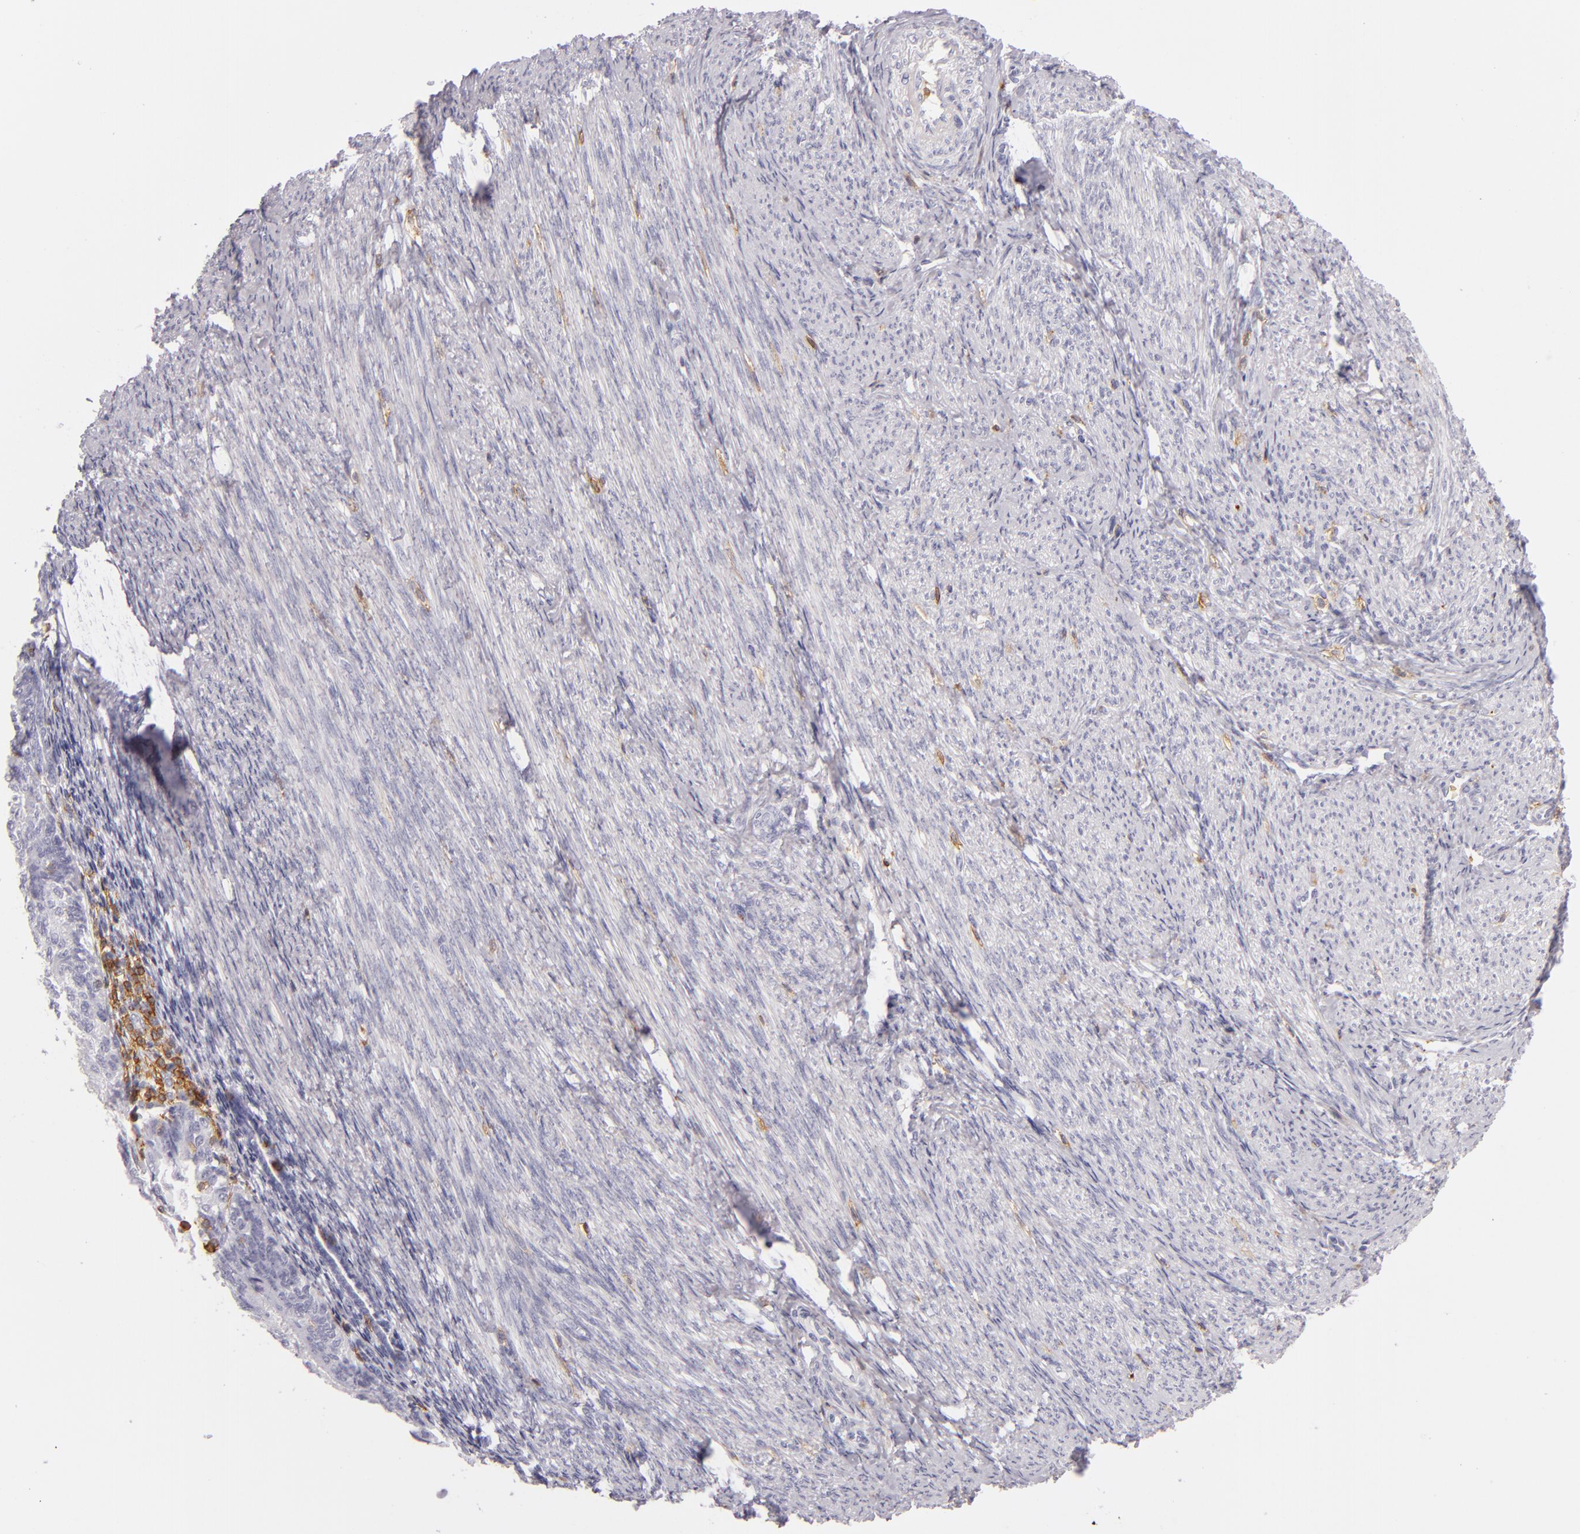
{"staining": {"intensity": "negative", "quantity": "none", "location": "none"}, "tissue": "endometrial cancer", "cell_type": "Tumor cells", "image_type": "cancer", "snomed": [{"axis": "morphology", "description": "Adenocarcinoma, NOS"}, {"axis": "topography", "description": "Endometrium"}], "caption": "Immunohistochemical staining of endometrial cancer exhibits no significant positivity in tumor cells.", "gene": "LAT", "patient": {"sex": "female", "age": 55}}